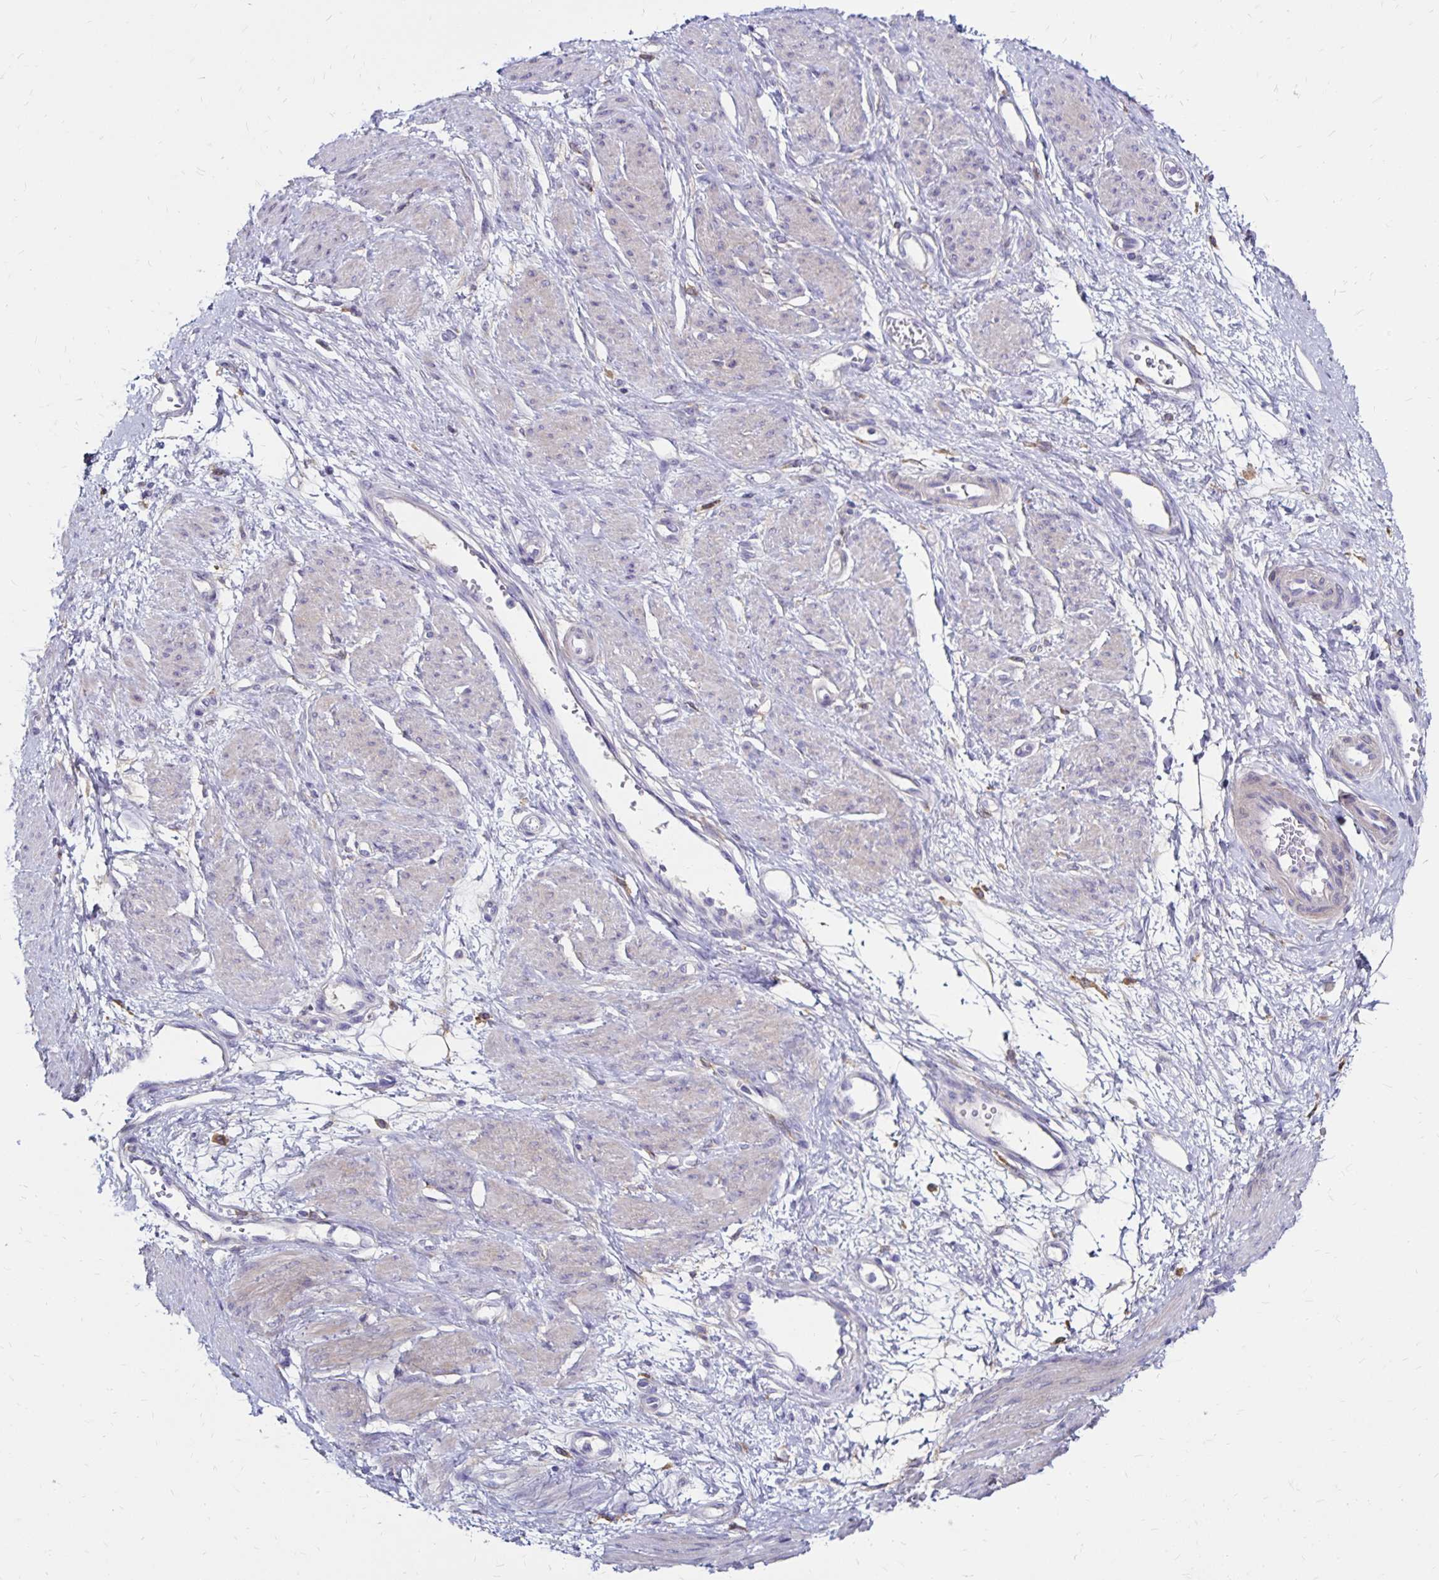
{"staining": {"intensity": "negative", "quantity": "none", "location": "none"}, "tissue": "smooth muscle", "cell_type": "Smooth muscle cells", "image_type": "normal", "snomed": [{"axis": "morphology", "description": "Normal tissue, NOS"}, {"axis": "topography", "description": "Smooth muscle"}, {"axis": "topography", "description": "Uterus"}], "caption": "Image shows no protein expression in smooth muscle cells of benign smooth muscle. The staining was performed using DAB (3,3'-diaminobenzidine) to visualize the protein expression in brown, while the nuclei were stained in blue with hematoxylin (Magnification: 20x).", "gene": "TNS3", "patient": {"sex": "female", "age": 39}}